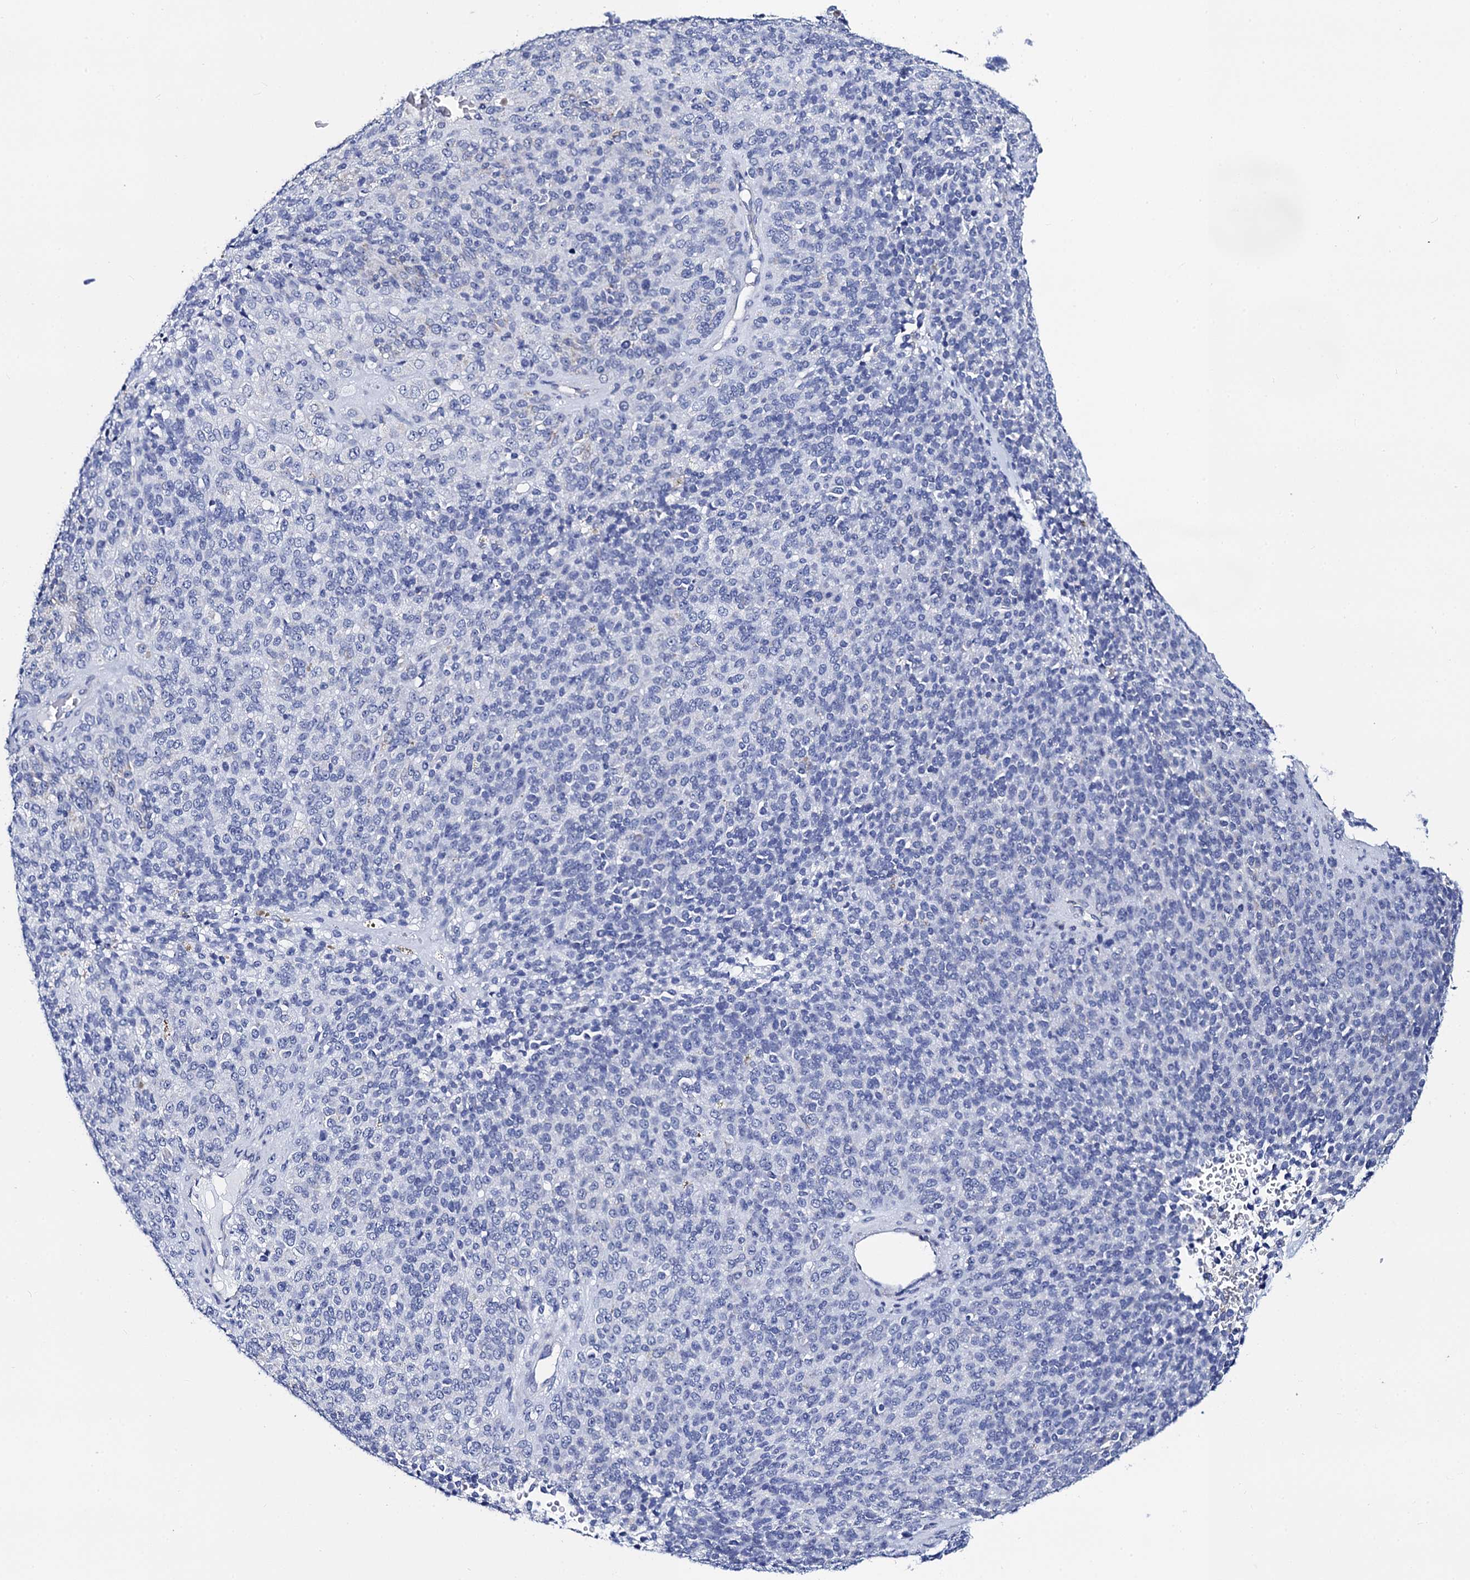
{"staining": {"intensity": "negative", "quantity": "none", "location": "none"}, "tissue": "melanoma", "cell_type": "Tumor cells", "image_type": "cancer", "snomed": [{"axis": "morphology", "description": "Malignant melanoma, Metastatic site"}, {"axis": "topography", "description": "Brain"}], "caption": "A histopathology image of malignant melanoma (metastatic site) stained for a protein shows no brown staining in tumor cells.", "gene": "ACADSB", "patient": {"sex": "female", "age": 56}}